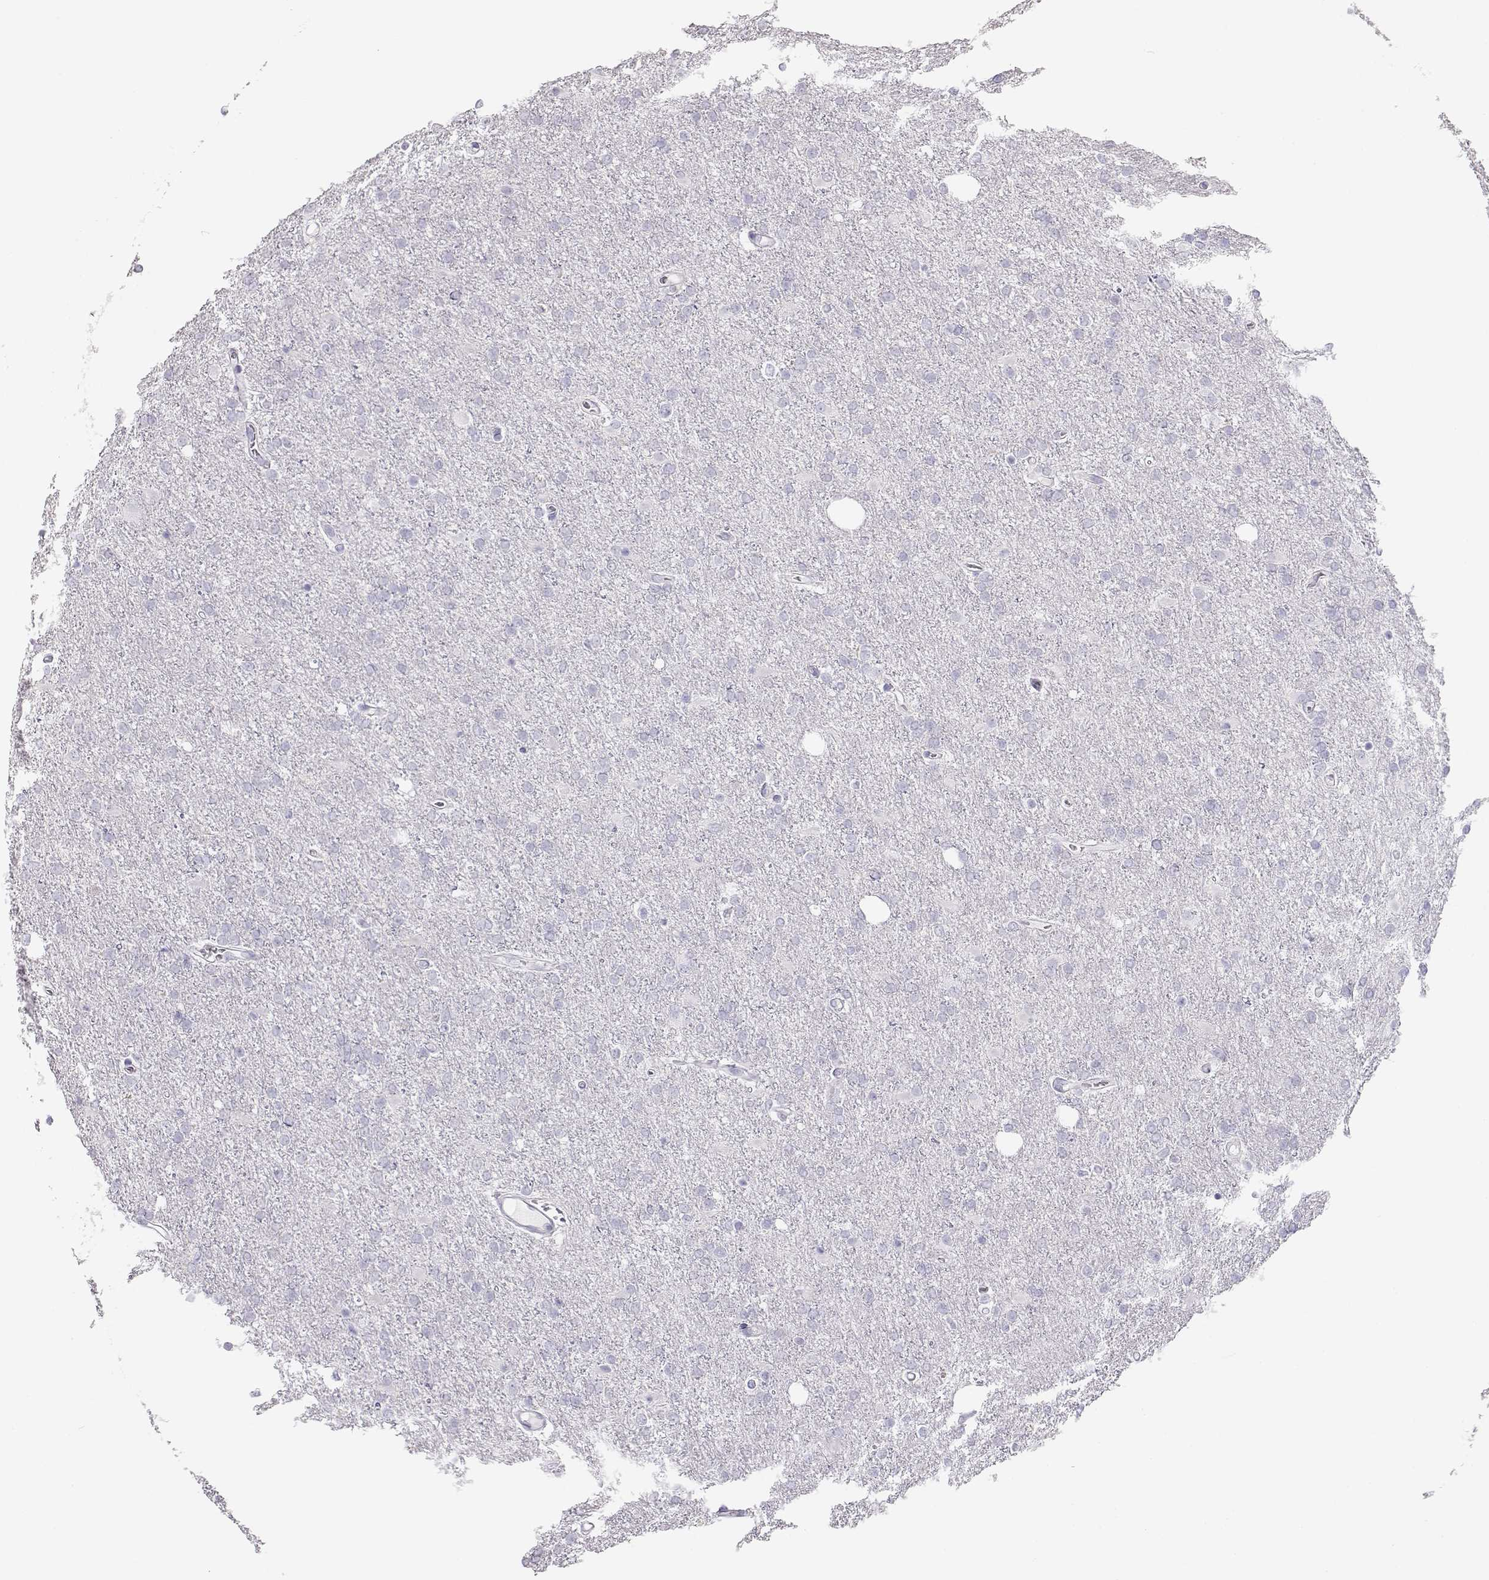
{"staining": {"intensity": "negative", "quantity": "none", "location": "none"}, "tissue": "glioma", "cell_type": "Tumor cells", "image_type": "cancer", "snomed": [{"axis": "morphology", "description": "Glioma, malignant, High grade"}, {"axis": "topography", "description": "Cerebral cortex"}], "caption": "IHC image of neoplastic tissue: human malignant glioma (high-grade) stained with DAB exhibits no significant protein positivity in tumor cells. Brightfield microscopy of immunohistochemistry stained with DAB (brown) and hematoxylin (blue), captured at high magnification.", "gene": "LEPR", "patient": {"sex": "male", "age": 70}}